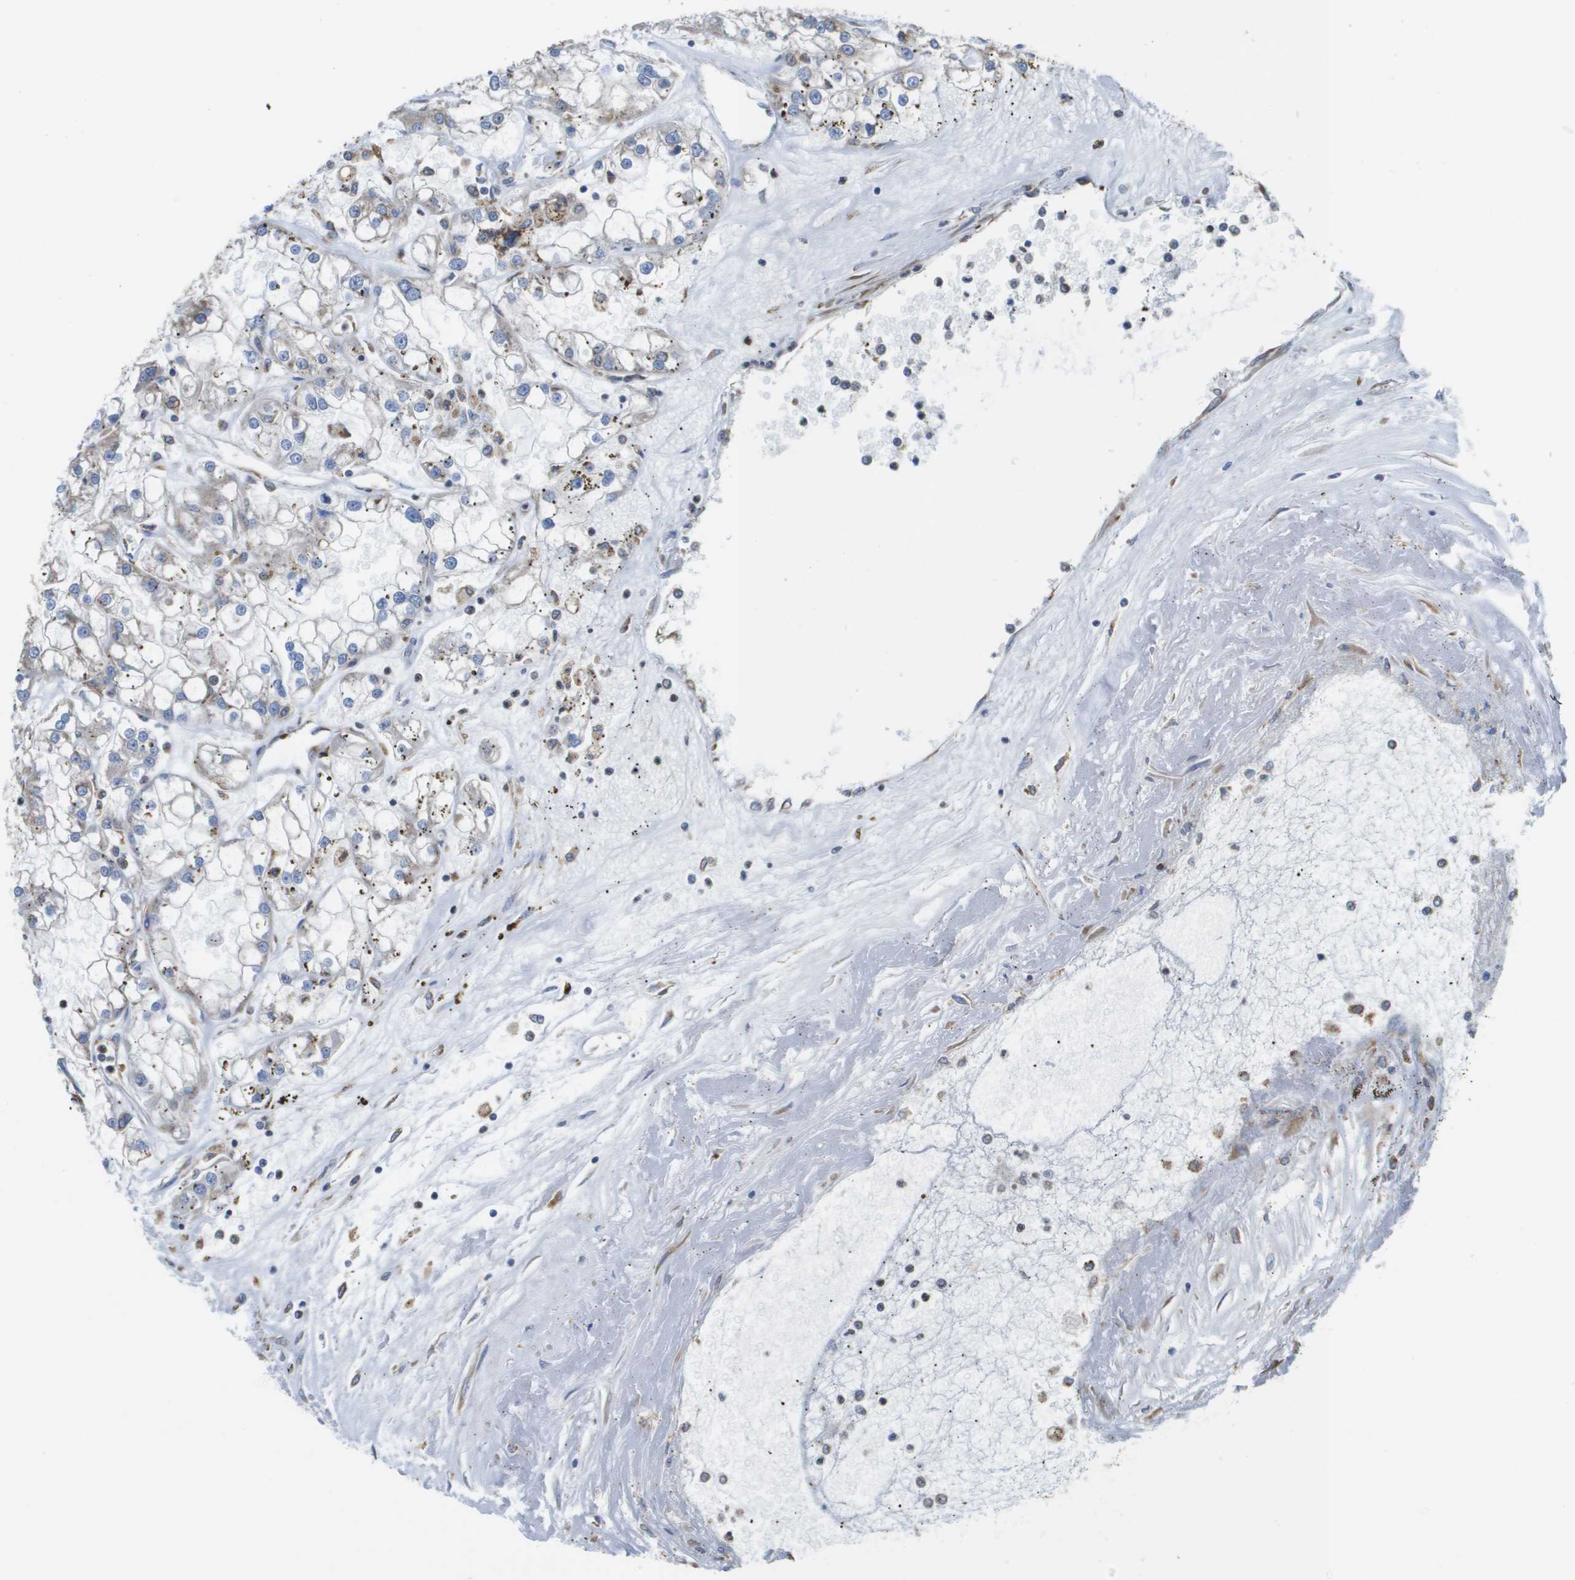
{"staining": {"intensity": "negative", "quantity": "none", "location": "none"}, "tissue": "renal cancer", "cell_type": "Tumor cells", "image_type": "cancer", "snomed": [{"axis": "morphology", "description": "Adenocarcinoma, NOS"}, {"axis": "topography", "description": "Kidney"}], "caption": "Tumor cells are negative for protein expression in human renal adenocarcinoma.", "gene": "SDR42E1", "patient": {"sex": "female", "age": 52}}